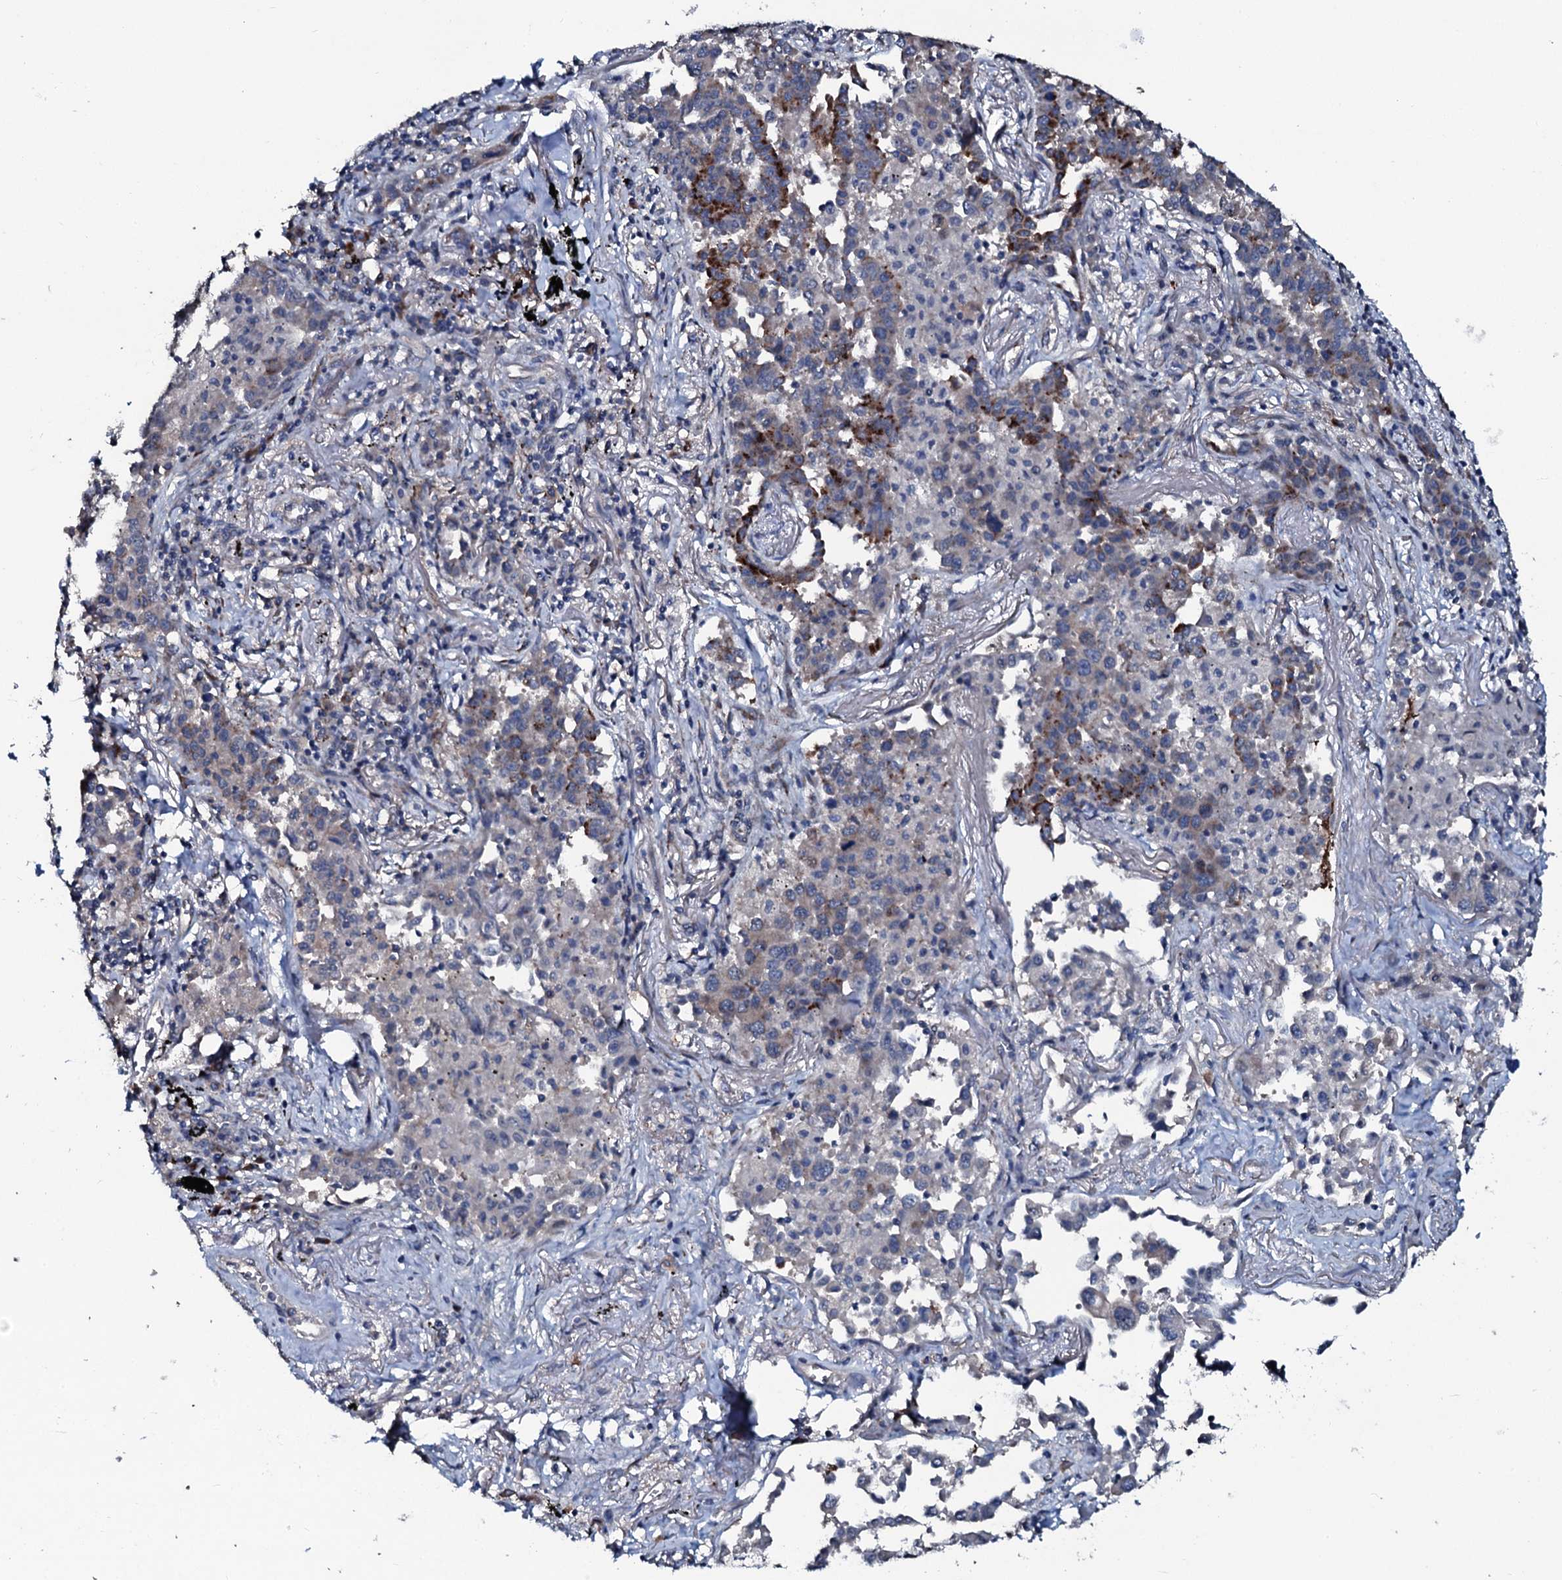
{"staining": {"intensity": "negative", "quantity": "none", "location": "none"}, "tissue": "lung cancer", "cell_type": "Tumor cells", "image_type": "cancer", "snomed": [{"axis": "morphology", "description": "Adenocarcinoma, NOS"}, {"axis": "topography", "description": "Lung"}], "caption": "DAB immunohistochemical staining of adenocarcinoma (lung) demonstrates no significant staining in tumor cells.", "gene": "IL12B", "patient": {"sex": "male", "age": 67}}